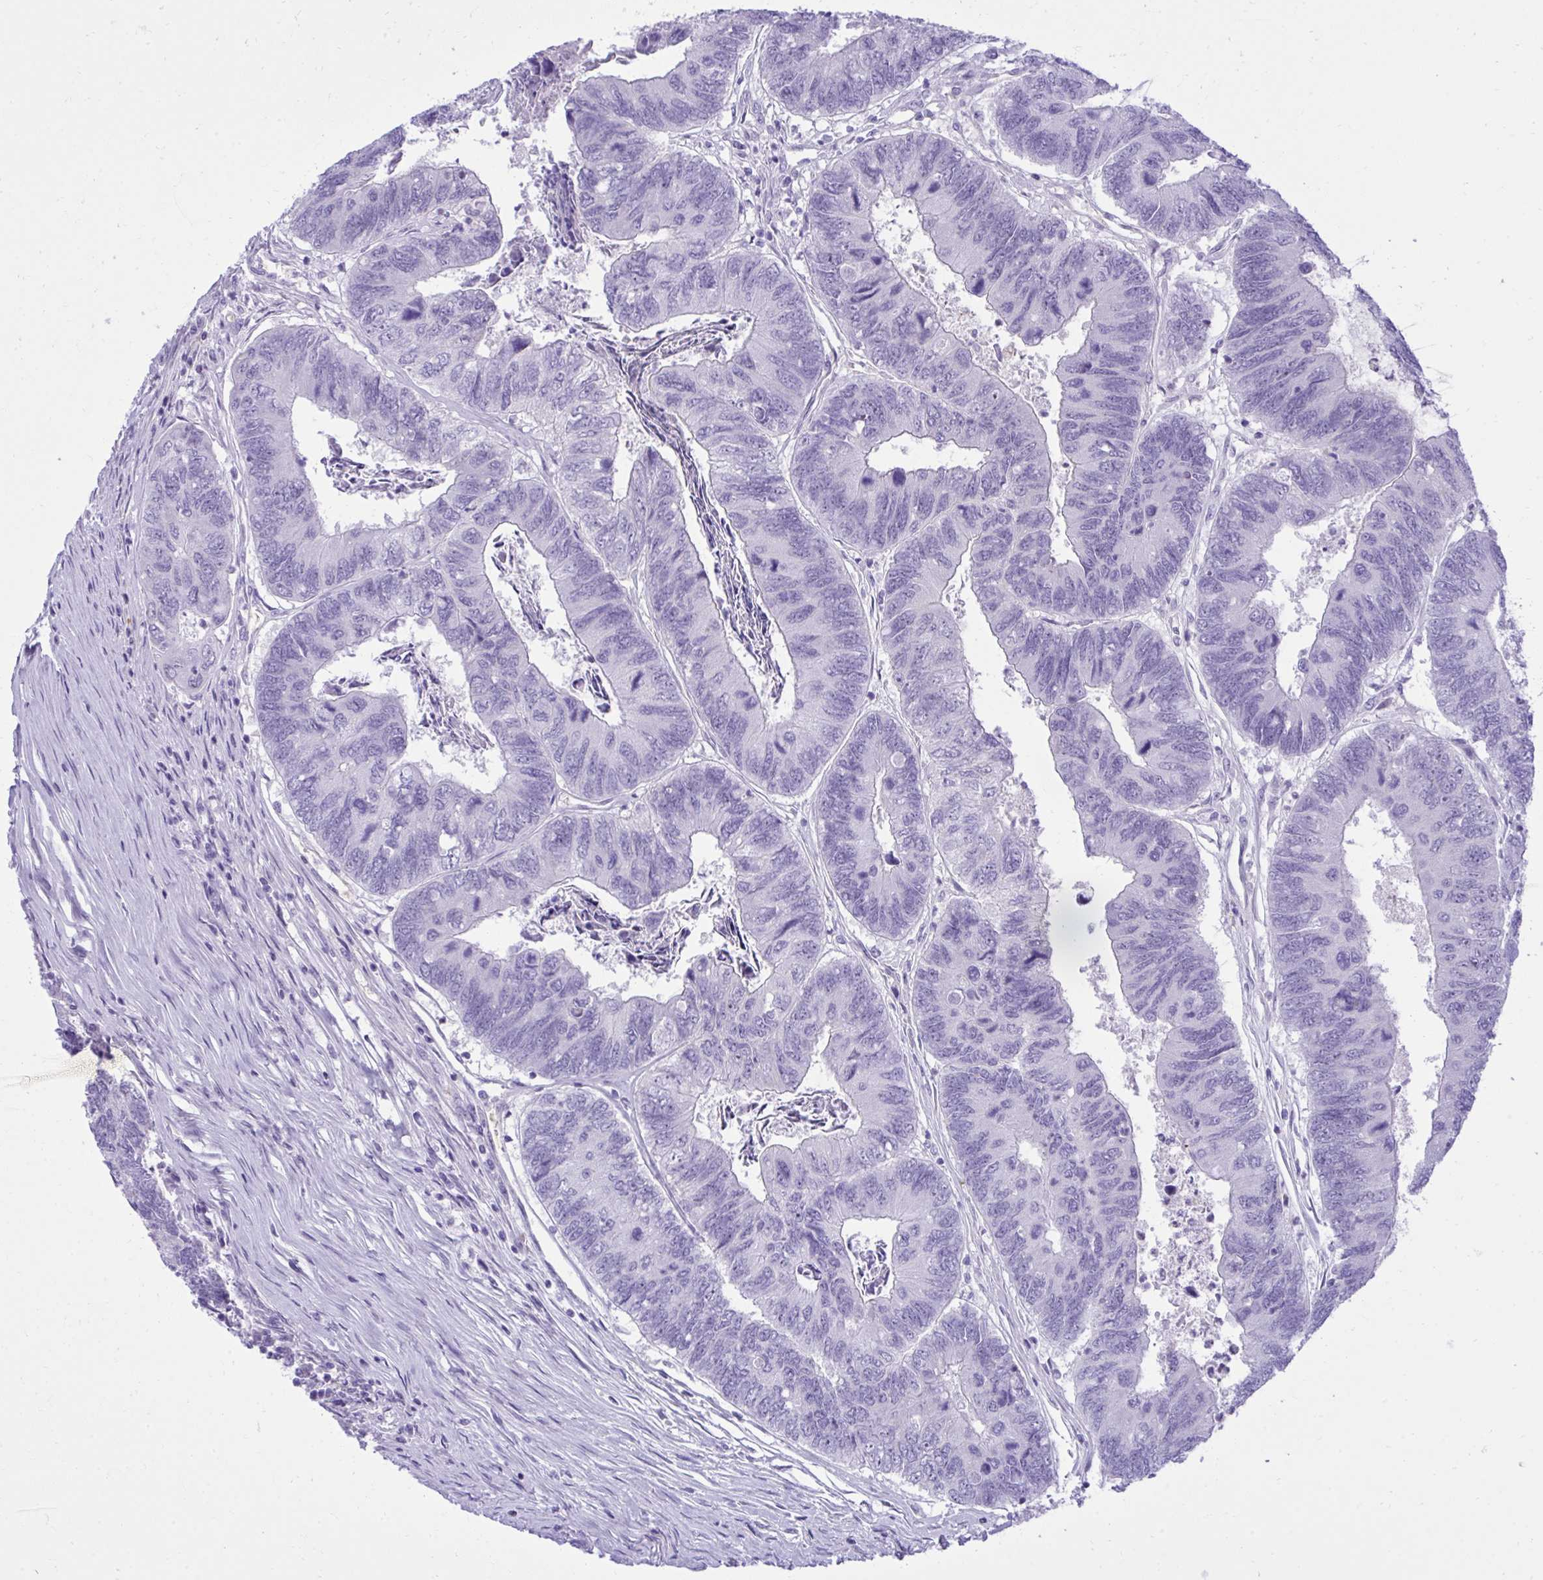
{"staining": {"intensity": "negative", "quantity": "none", "location": "none"}, "tissue": "colorectal cancer", "cell_type": "Tumor cells", "image_type": "cancer", "snomed": [{"axis": "morphology", "description": "Adenocarcinoma, NOS"}, {"axis": "topography", "description": "Colon"}], "caption": "Histopathology image shows no significant protein positivity in tumor cells of colorectal adenocarcinoma.", "gene": "PITPNM3", "patient": {"sex": "female", "age": 67}}